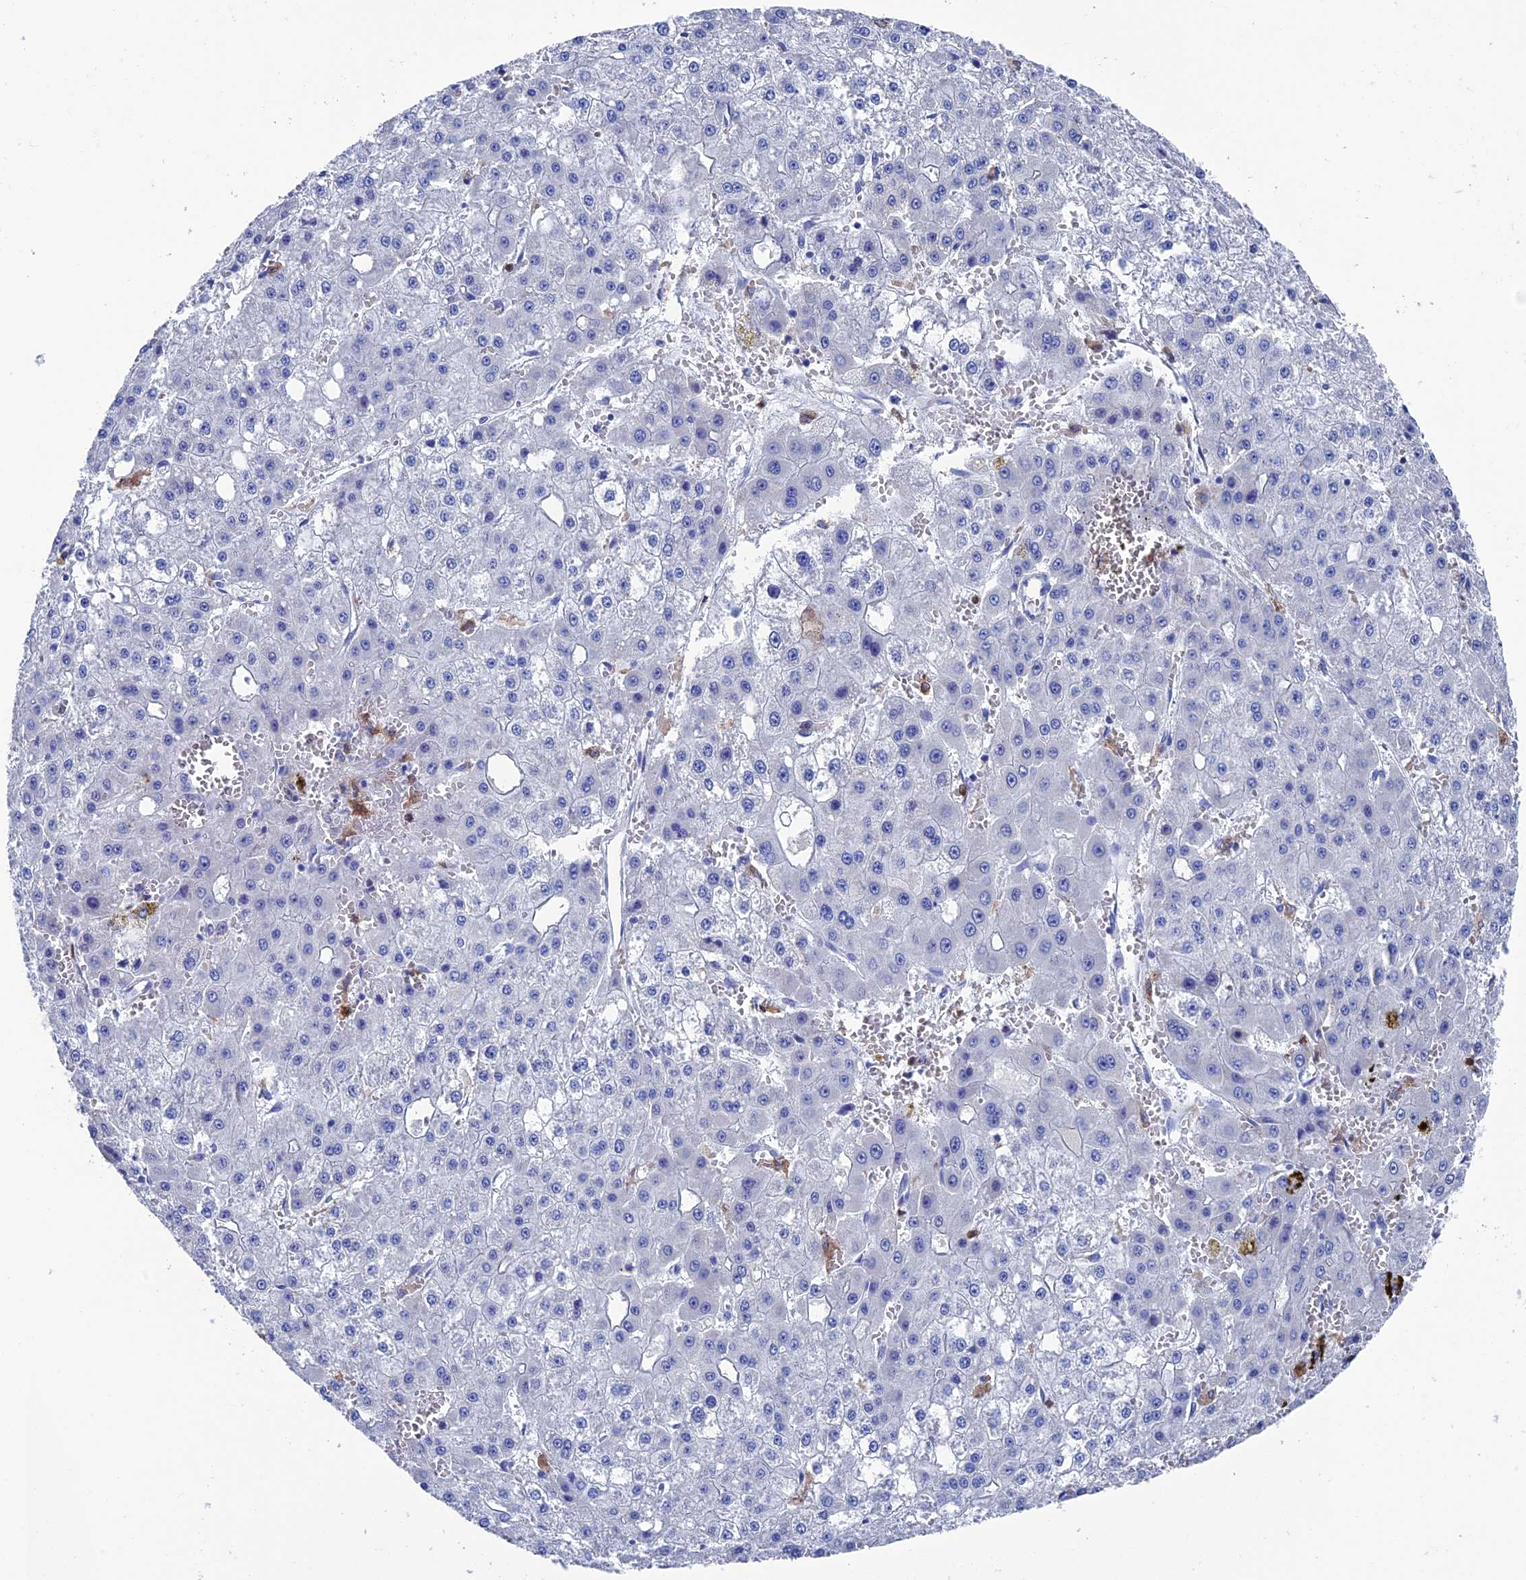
{"staining": {"intensity": "negative", "quantity": "none", "location": "none"}, "tissue": "liver cancer", "cell_type": "Tumor cells", "image_type": "cancer", "snomed": [{"axis": "morphology", "description": "Carcinoma, Hepatocellular, NOS"}, {"axis": "topography", "description": "Liver"}], "caption": "High magnification brightfield microscopy of hepatocellular carcinoma (liver) stained with DAB (3,3'-diaminobenzidine) (brown) and counterstained with hematoxylin (blue): tumor cells show no significant positivity.", "gene": "TYROBP", "patient": {"sex": "male", "age": 47}}